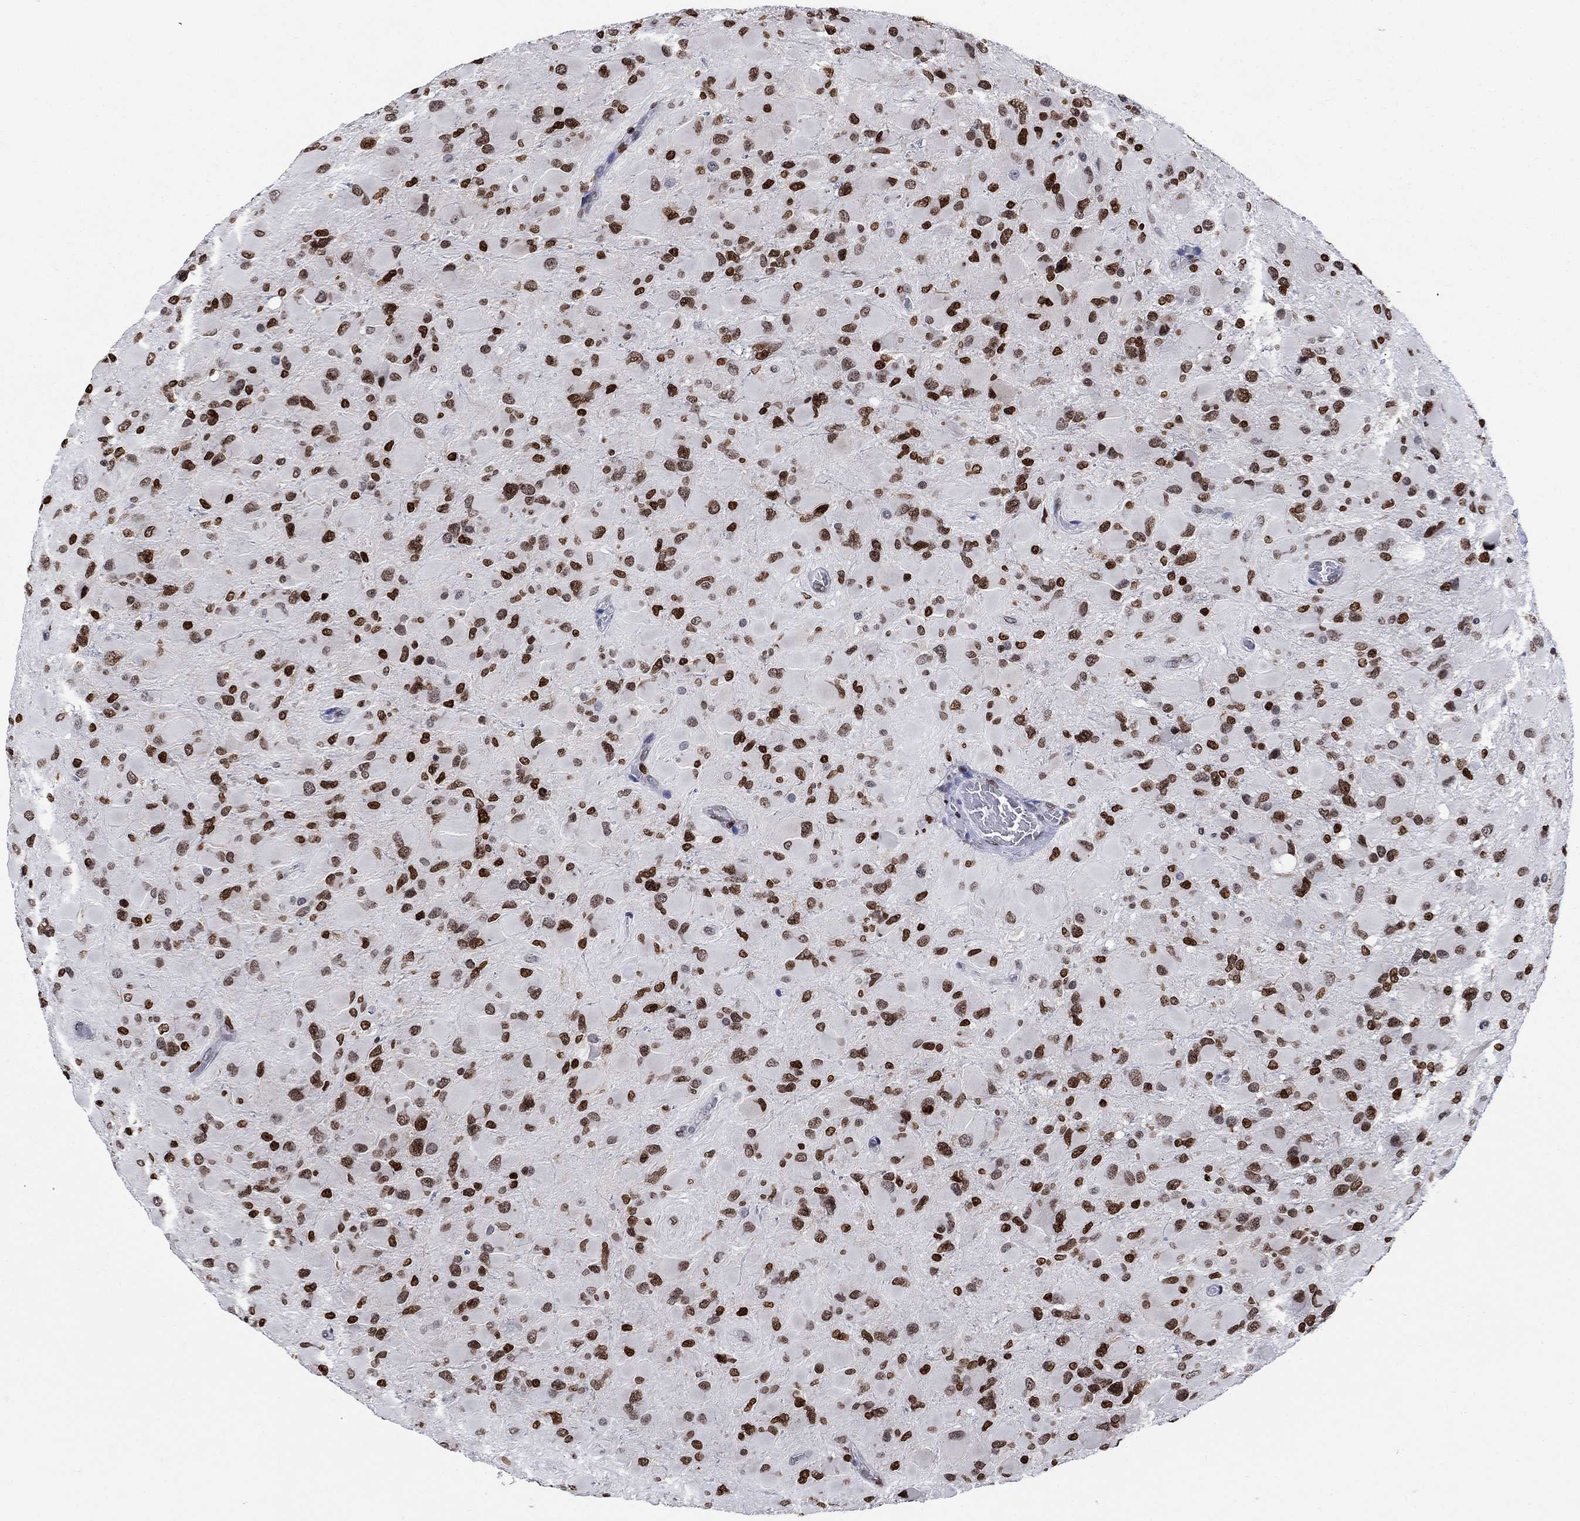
{"staining": {"intensity": "strong", "quantity": "25%-75%", "location": "nuclear"}, "tissue": "glioma", "cell_type": "Tumor cells", "image_type": "cancer", "snomed": [{"axis": "morphology", "description": "Glioma, malignant, High grade"}, {"axis": "topography", "description": "Cerebral cortex"}], "caption": "Immunohistochemistry (IHC) of malignant high-grade glioma displays high levels of strong nuclear positivity in approximately 25%-75% of tumor cells. (Brightfield microscopy of DAB IHC at high magnification).", "gene": "HMGA1", "patient": {"sex": "female", "age": 36}}